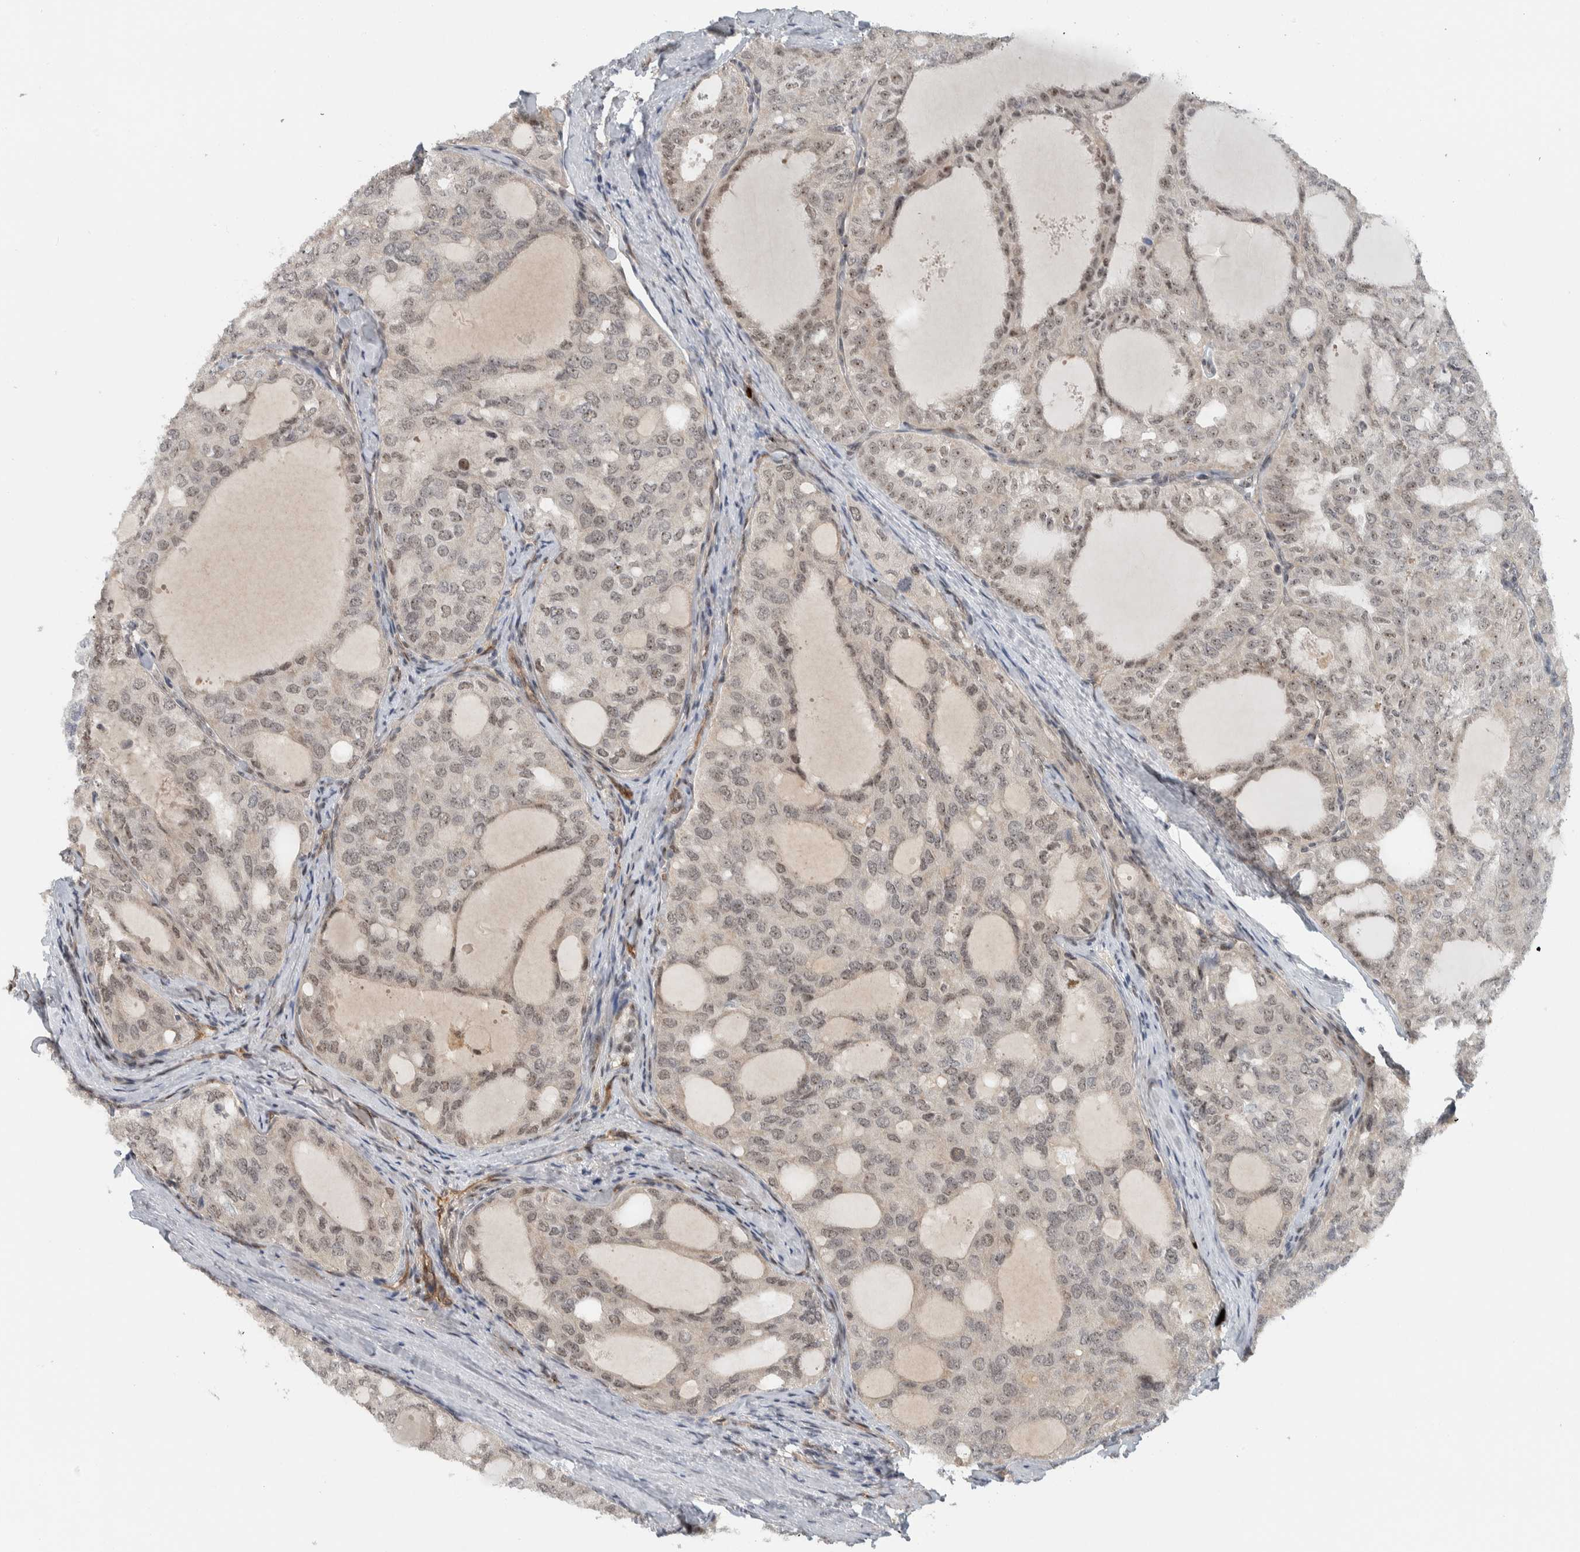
{"staining": {"intensity": "weak", "quantity": "25%-75%", "location": "nuclear"}, "tissue": "thyroid cancer", "cell_type": "Tumor cells", "image_type": "cancer", "snomed": [{"axis": "morphology", "description": "Follicular adenoma carcinoma, NOS"}, {"axis": "topography", "description": "Thyroid gland"}], "caption": "IHC staining of thyroid cancer, which demonstrates low levels of weak nuclear staining in approximately 25%-75% of tumor cells indicating weak nuclear protein positivity. The staining was performed using DAB (brown) for protein detection and nuclei were counterstained in hematoxylin (blue).", "gene": "ZFP91", "patient": {"sex": "male", "age": 75}}